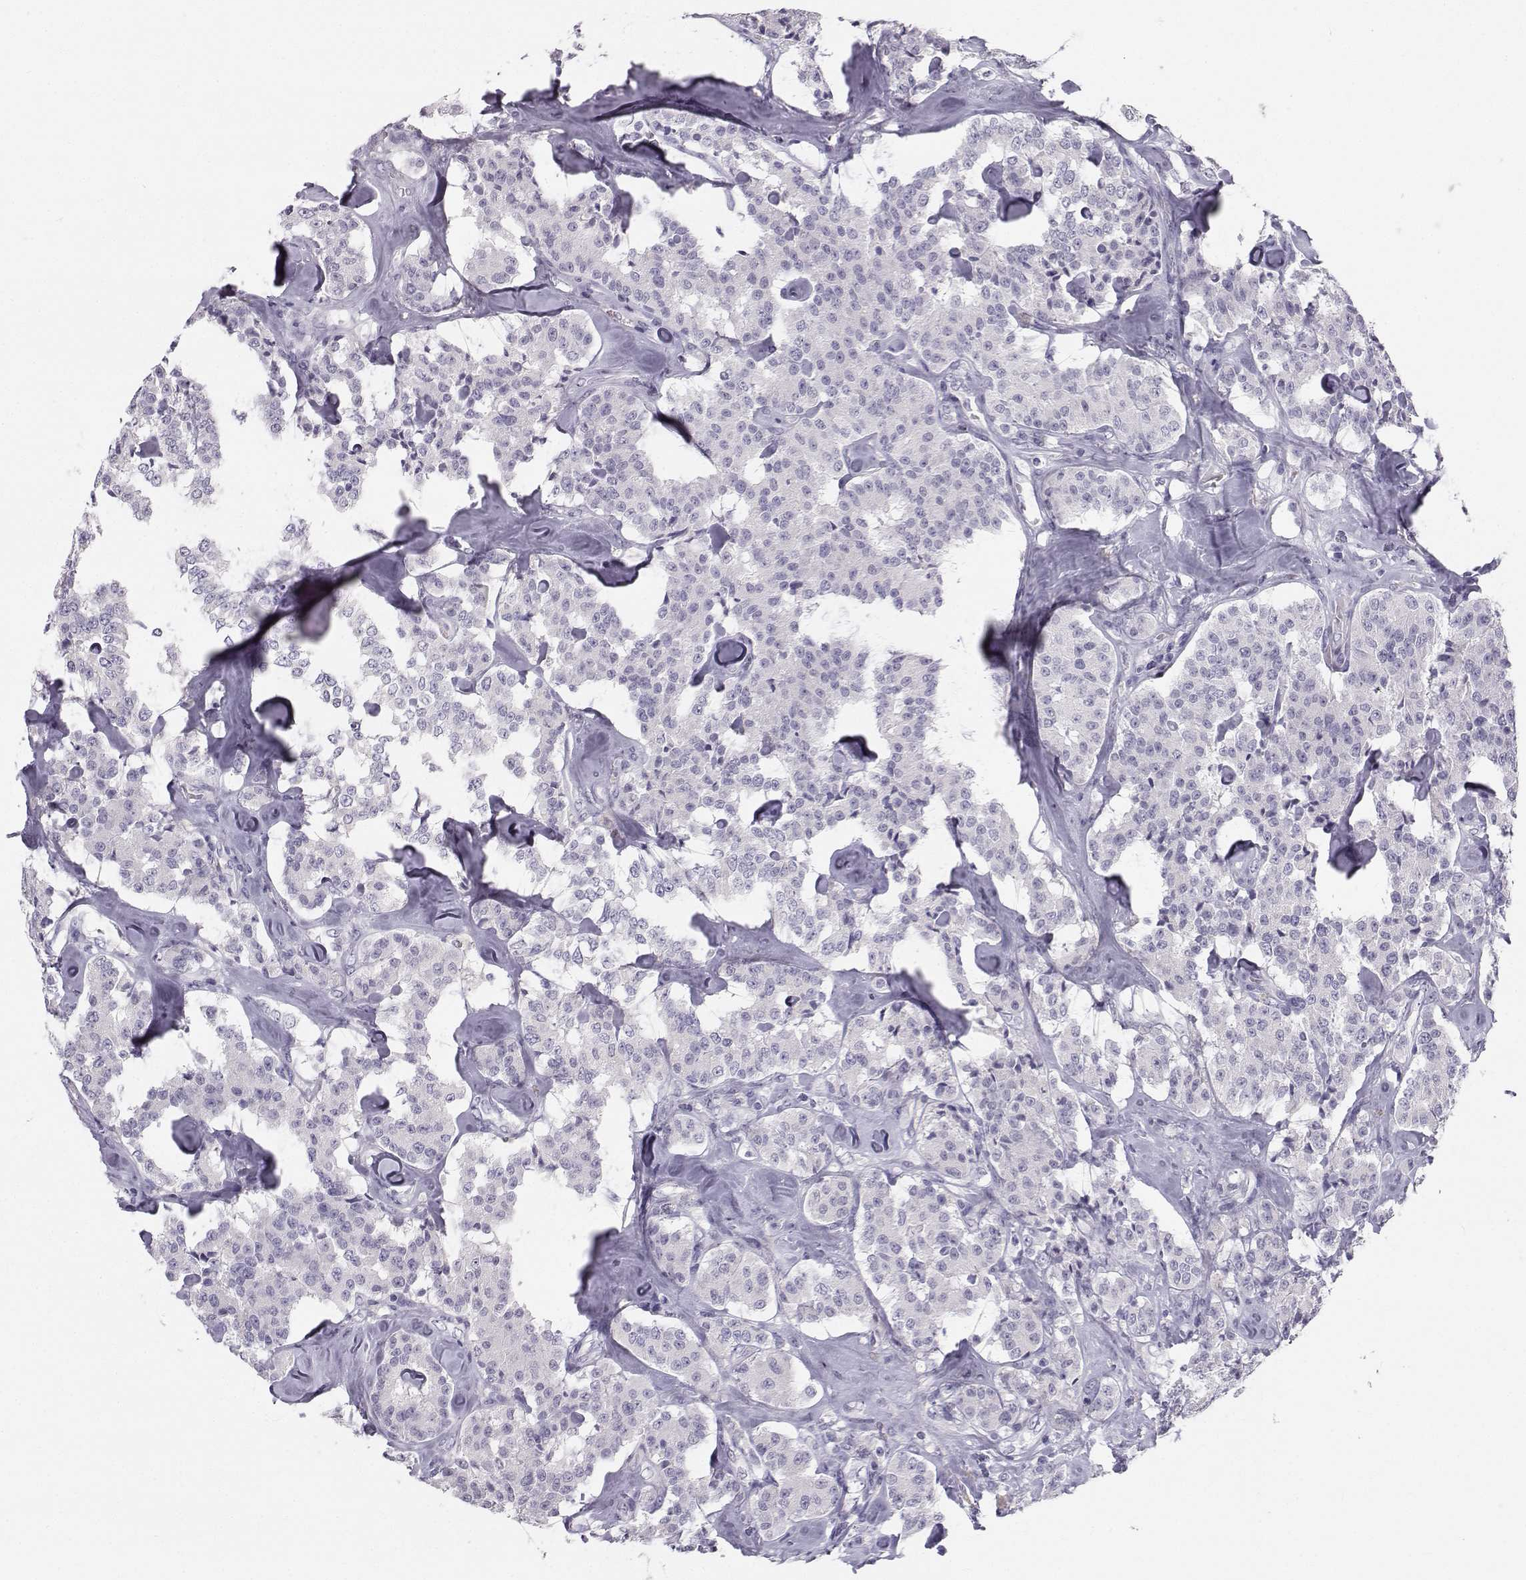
{"staining": {"intensity": "negative", "quantity": "none", "location": "none"}, "tissue": "carcinoid", "cell_type": "Tumor cells", "image_type": "cancer", "snomed": [{"axis": "morphology", "description": "Carcinoid, malignant, NOS"}, {"axis": "topography", "description": "Pancreas"}], "caption": "Immunohistochemistry of human carcinoid (malignant) shows no positivity in tumor cells. The staining is performed using DAB brown chromogen with nuclei counter-stained in using hematoxylin.", "gene": "SYCE1", "patient": {"sex": "male", "age": 41}}